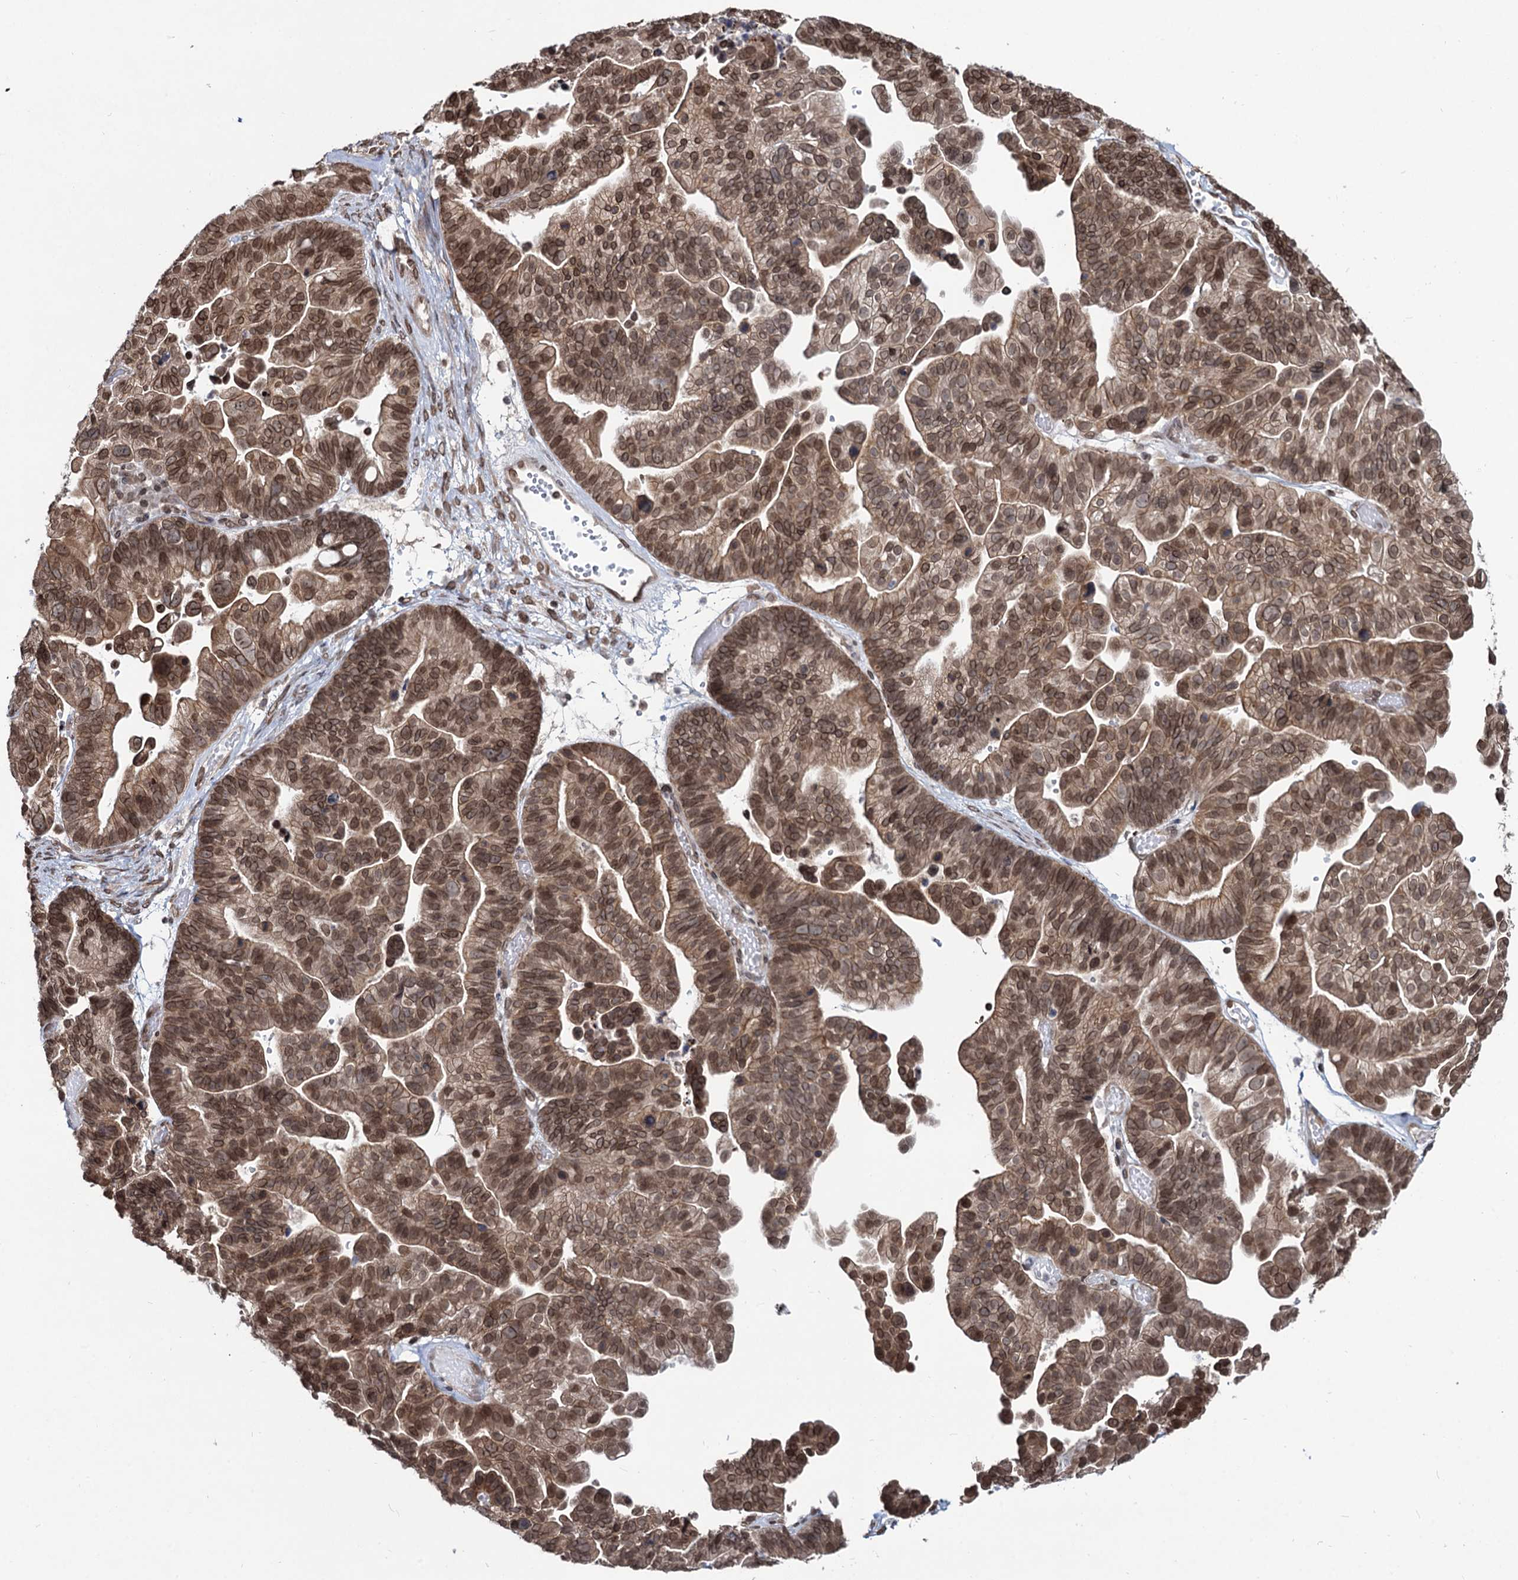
{"staining": {"intensity": "moderate", "quantity": ">75%", "location": "cytoplasmic/membranous,nuclear"}, "tissue": "ovarian cancer", "cell_type": "Tumor cells", "image_type": "cancer", "snomed": [{"axis": "morphology", "description": "Cystadenocarcinoma, serous, NOS"}, {"axis": "topography", "description": "Ovary"}], "caption": "Moderate cytoplasmic/membranous and nuclear positivity is identified in approximately >75% of tumor cells in ovarian cancer.", "gene": "RNF6", "patient": {"sex": "female", "age": 56}}